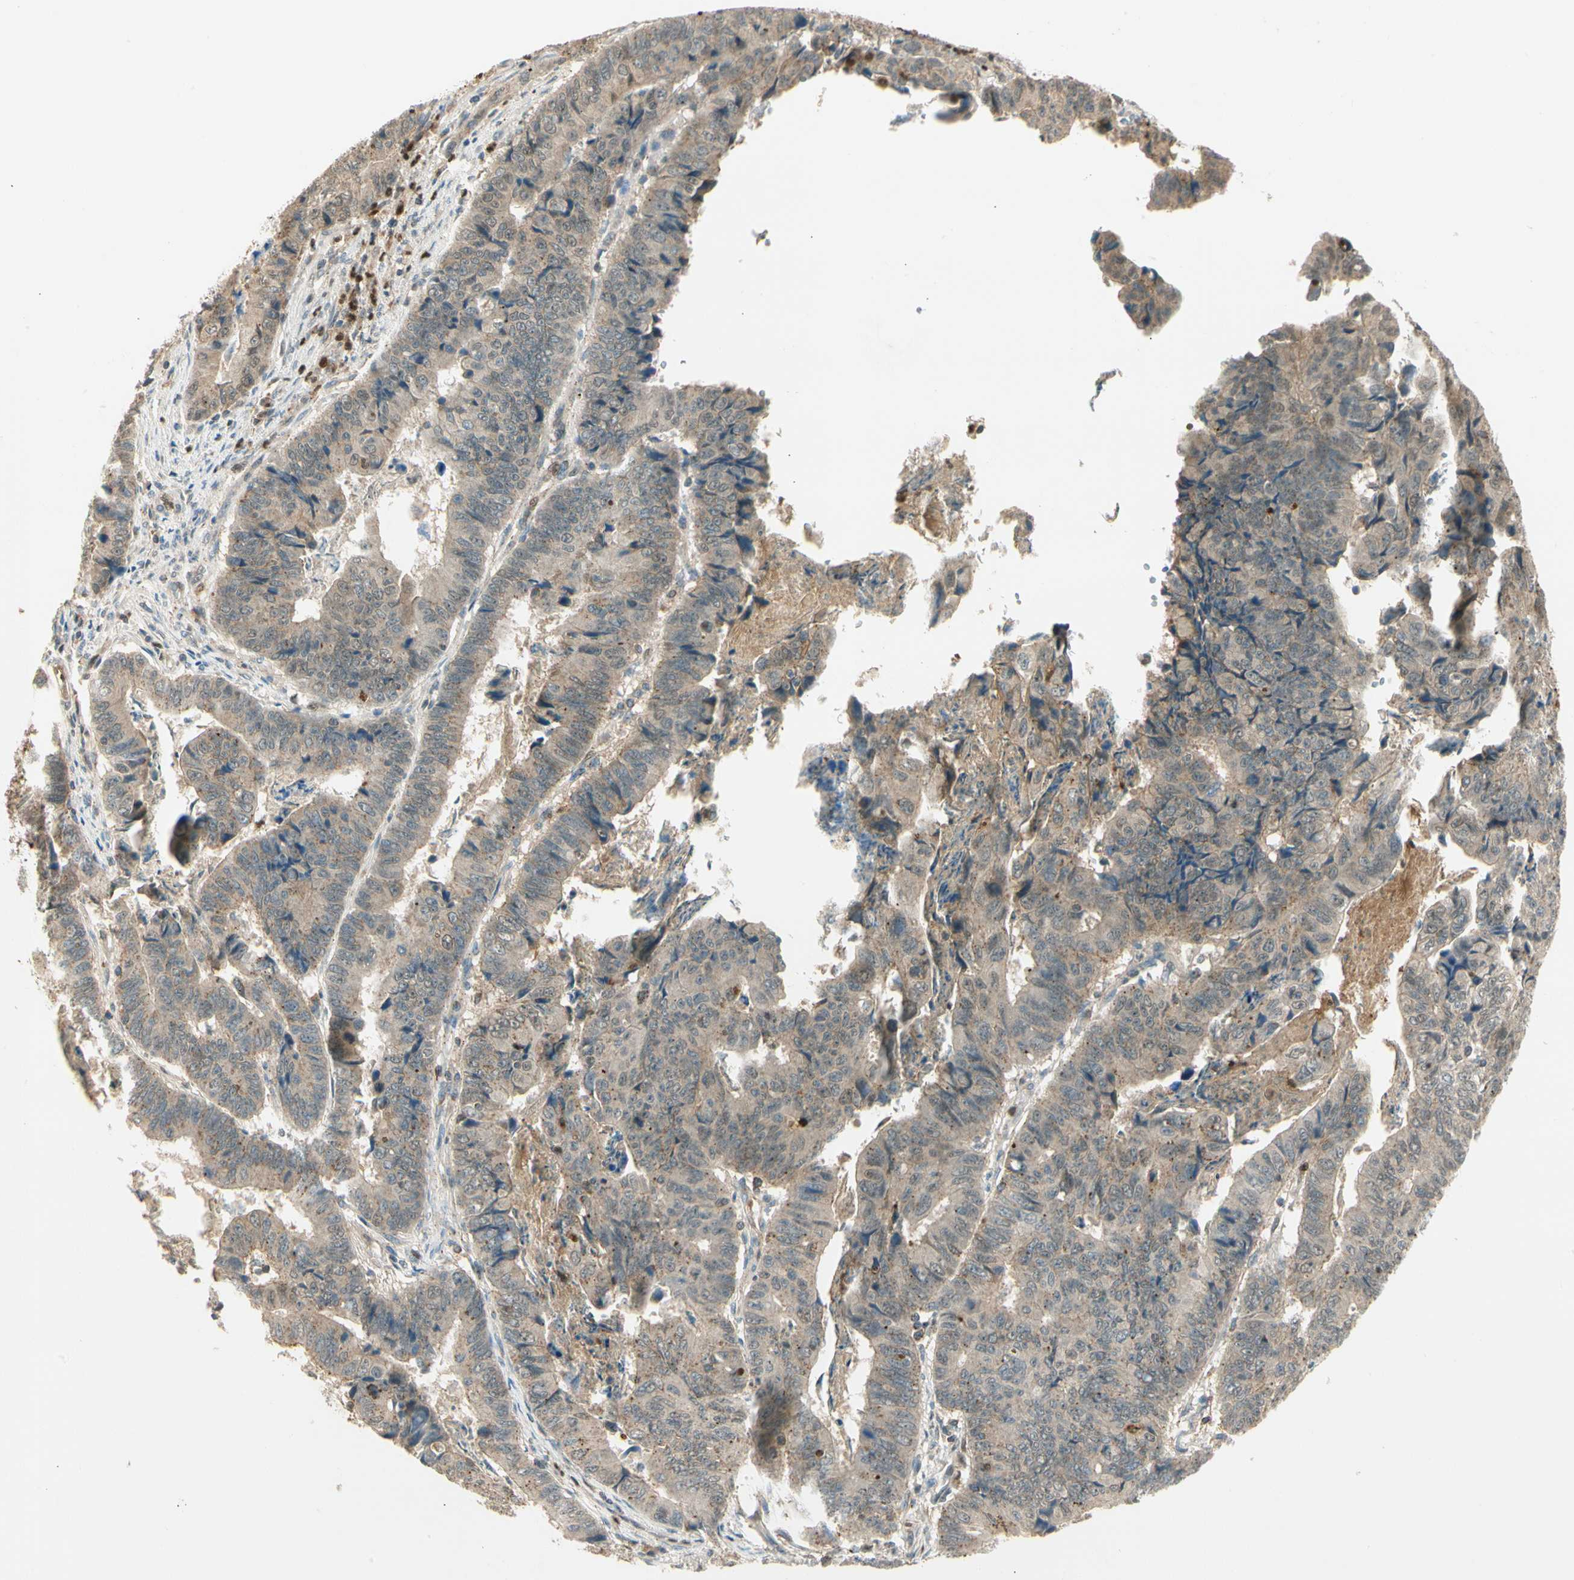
{"staining": {"intensity": "weak", "quantity": ">75%", "location": "cytoplasmic/membranous"}, "tissue": "stomach cancer", "cell_type": "Tumor cells", "image_type": "cancer", "snomed": [{"axis": "morphology", "description": "Adenocarcinoma, NOS"}, {"axis": "topography", "description": "Stomach, lower"}], "caption": "About >75% of tumor cells in human stomach adenocarcinoma exhibit weak cytoplasmic/membranous protein expression as visualized by brown immunohistochemical staining.", "gene": "LTA4H", "patient": {"sex": "male", "age": 77}}